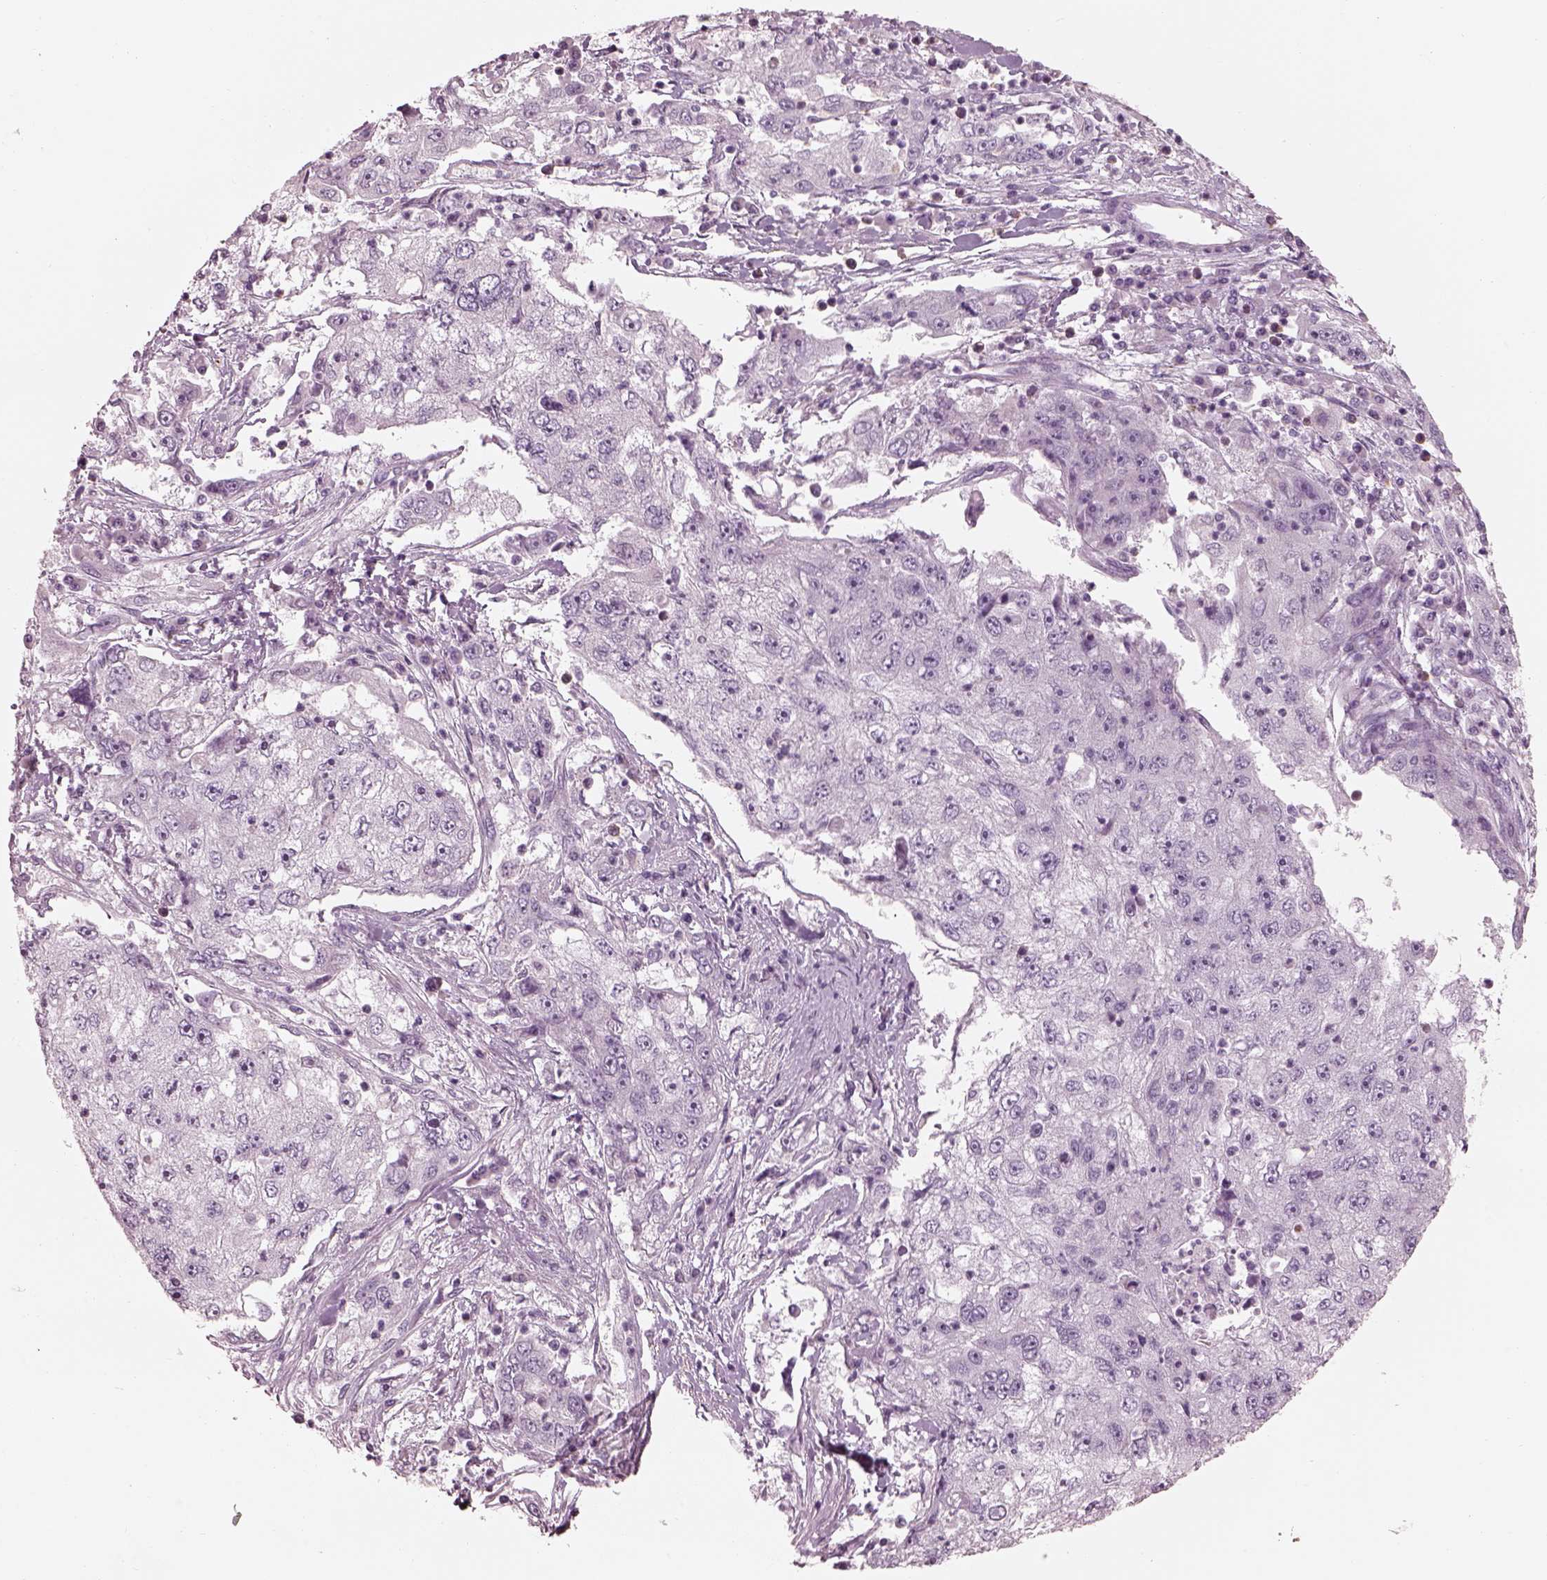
{"staining": {"intensity": "negative", "quantity": "none", "location": "none"}, "tissue": "cervical cancer", "cell_type": "Tumor cells", "image_type": "cancer", "snomed": [{"axis": "morphology", "description": "Squamous cell carcinoma, NOS"}, {"axis": "topography", "description": "Cervix"}], "caption": "Immunohistochemistry (IHC) histopathology image of neoplastic tissue: cervical cancer (squamous cell carcinoma) stained with DAB (3,3'-diaminobenzidine) displays no significant protein staining in tumor cells. (DAB immunohistochemistry (IHC), high magnification).", "gene": "RSPH9", "patient": {"sex": "female", "age": 36}}